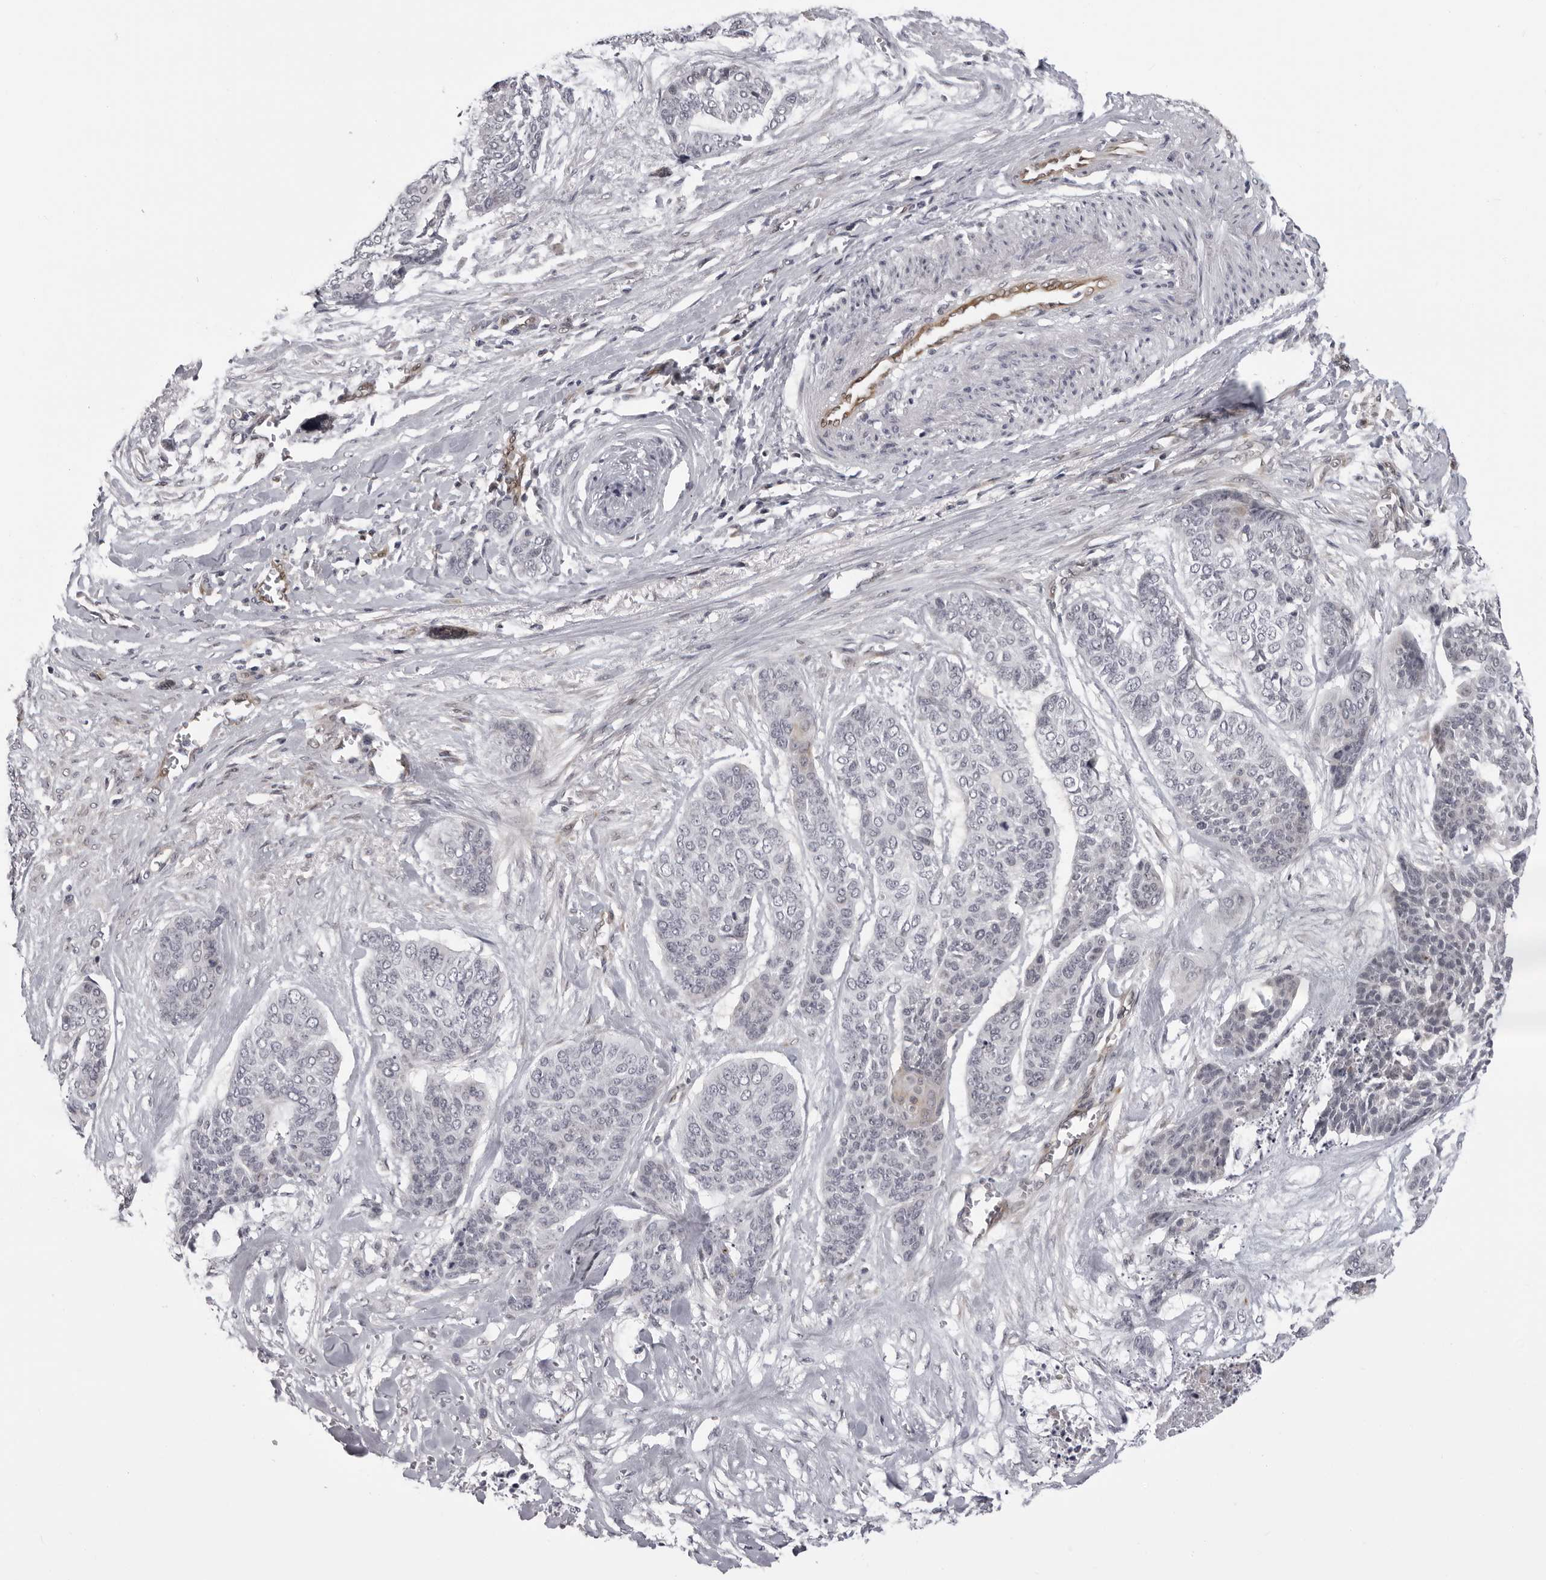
{"staining": {"intensity": "negative", "quantity": "none", "location": "none"}, "tissue": "skin cancer", "cell_type": "Tumor cells", "image_type": "cancer", "snomed": [{"axis": "morphology", "description": "Basal cell carcinoma"}, {"axis": "topography", "description": "Skin"}], "caption": "This histopathology image is of basal cell carcinoma (skin) stained with immunohistochemistry (IHC) to label a protein in brown with the nuclei are counter-stained blue. There is no staining in tumor cells.", "gene": "MAPK12", "patient": {"sex": "female", "age": 64}}